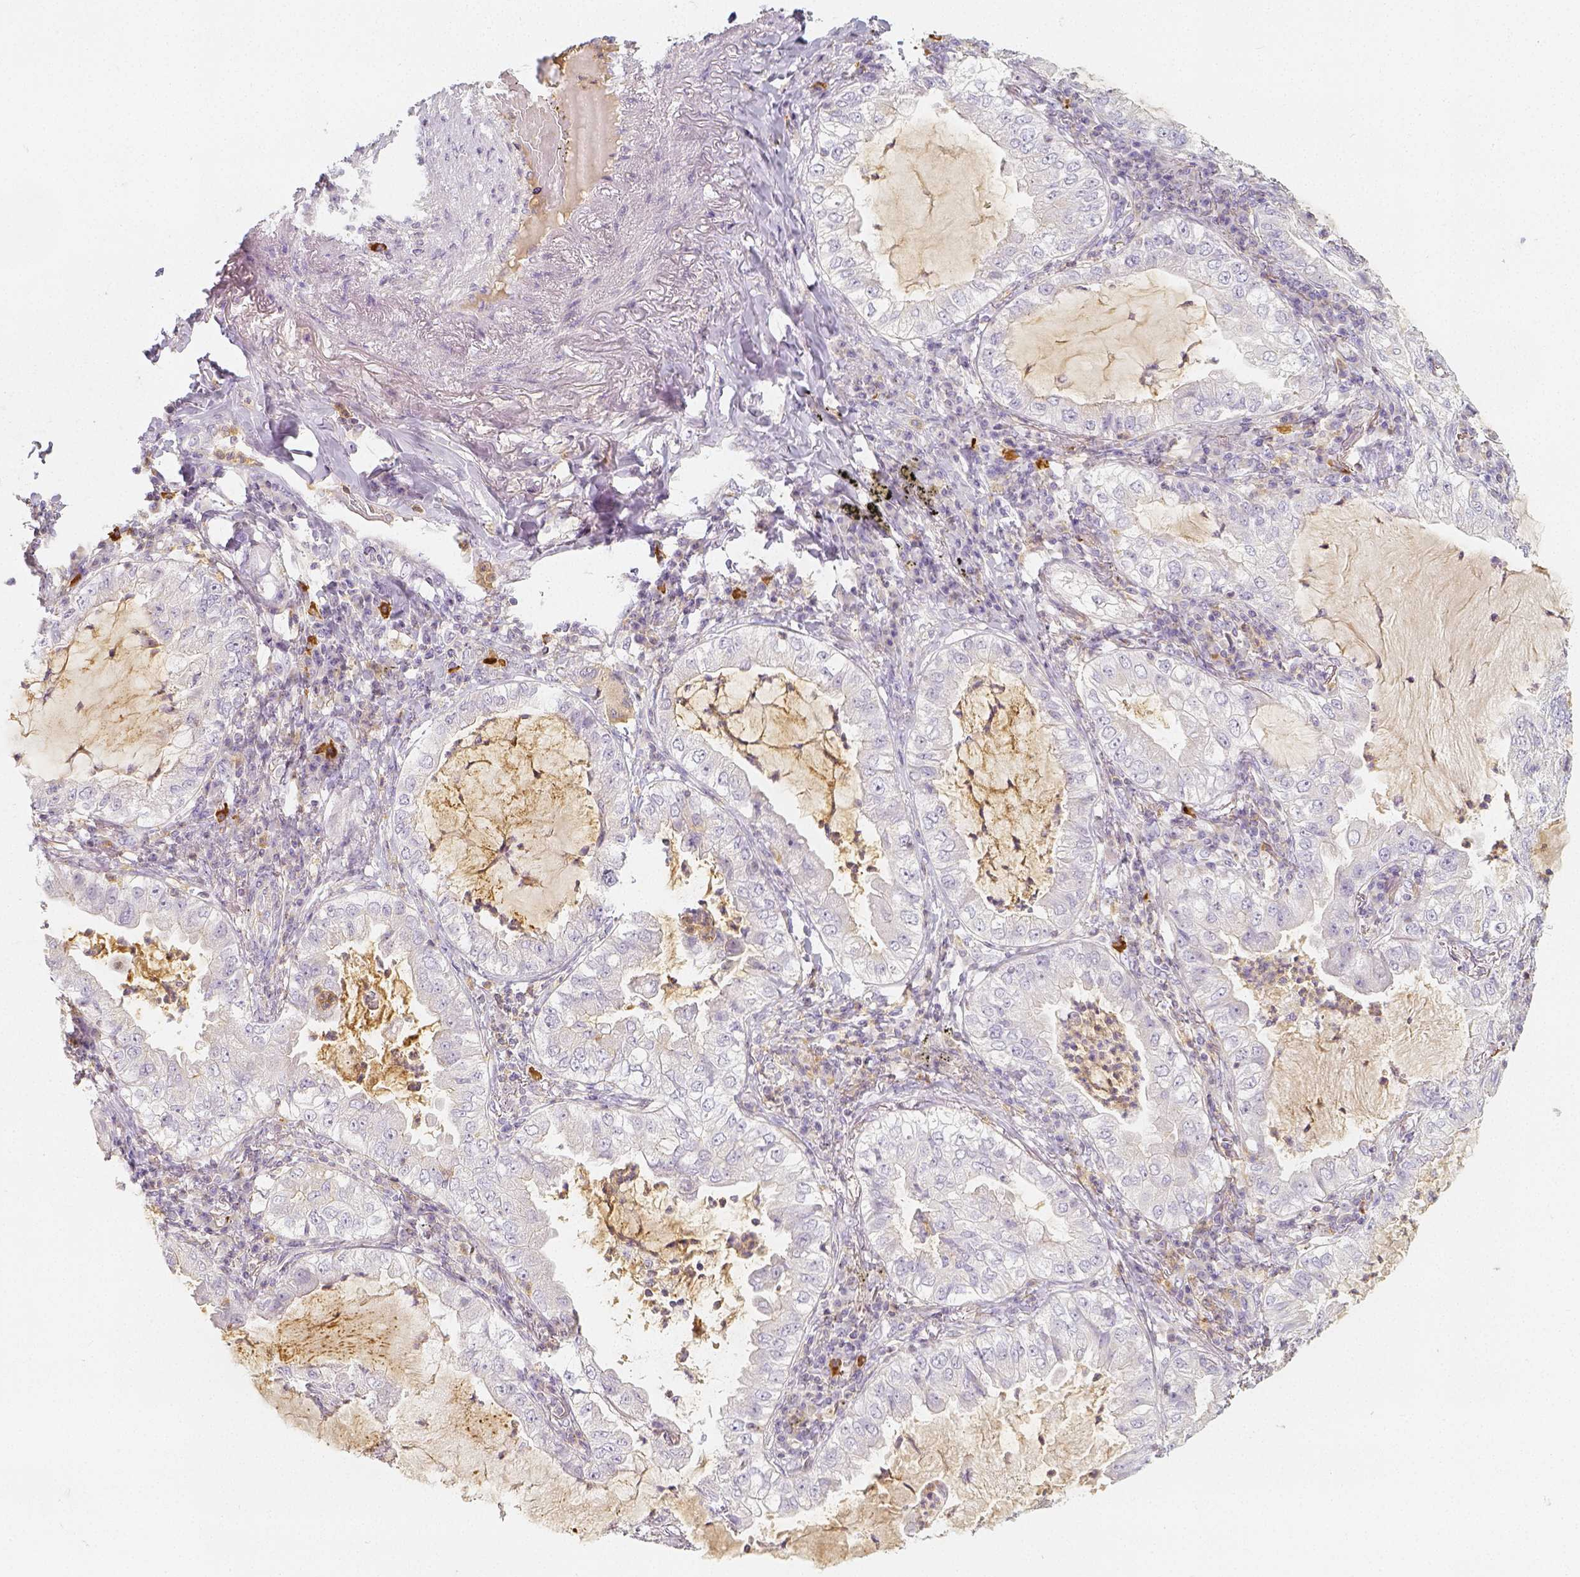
{"staining": {"intensity": "negative", "quantity": "none", "location": "none"}, "tissue": "lung cancer", "cell_type": "Tumor cells", "image_type": "cancer", "snomed": [{"axis": "morphology", "description": "Adenocarcinoma, NOS"}, {"axis": "topography", "description": "Lung"}], "caption": "Tumor cells are negative for brown protein staining in adenocarcinoma (lung). (DAB (3,3'-diaminobenzidine) IHC visualized using brightfield microscopy, high magnification).", "gene": "PTPRJ", "patient": {"sex": "female", "age": 73}}